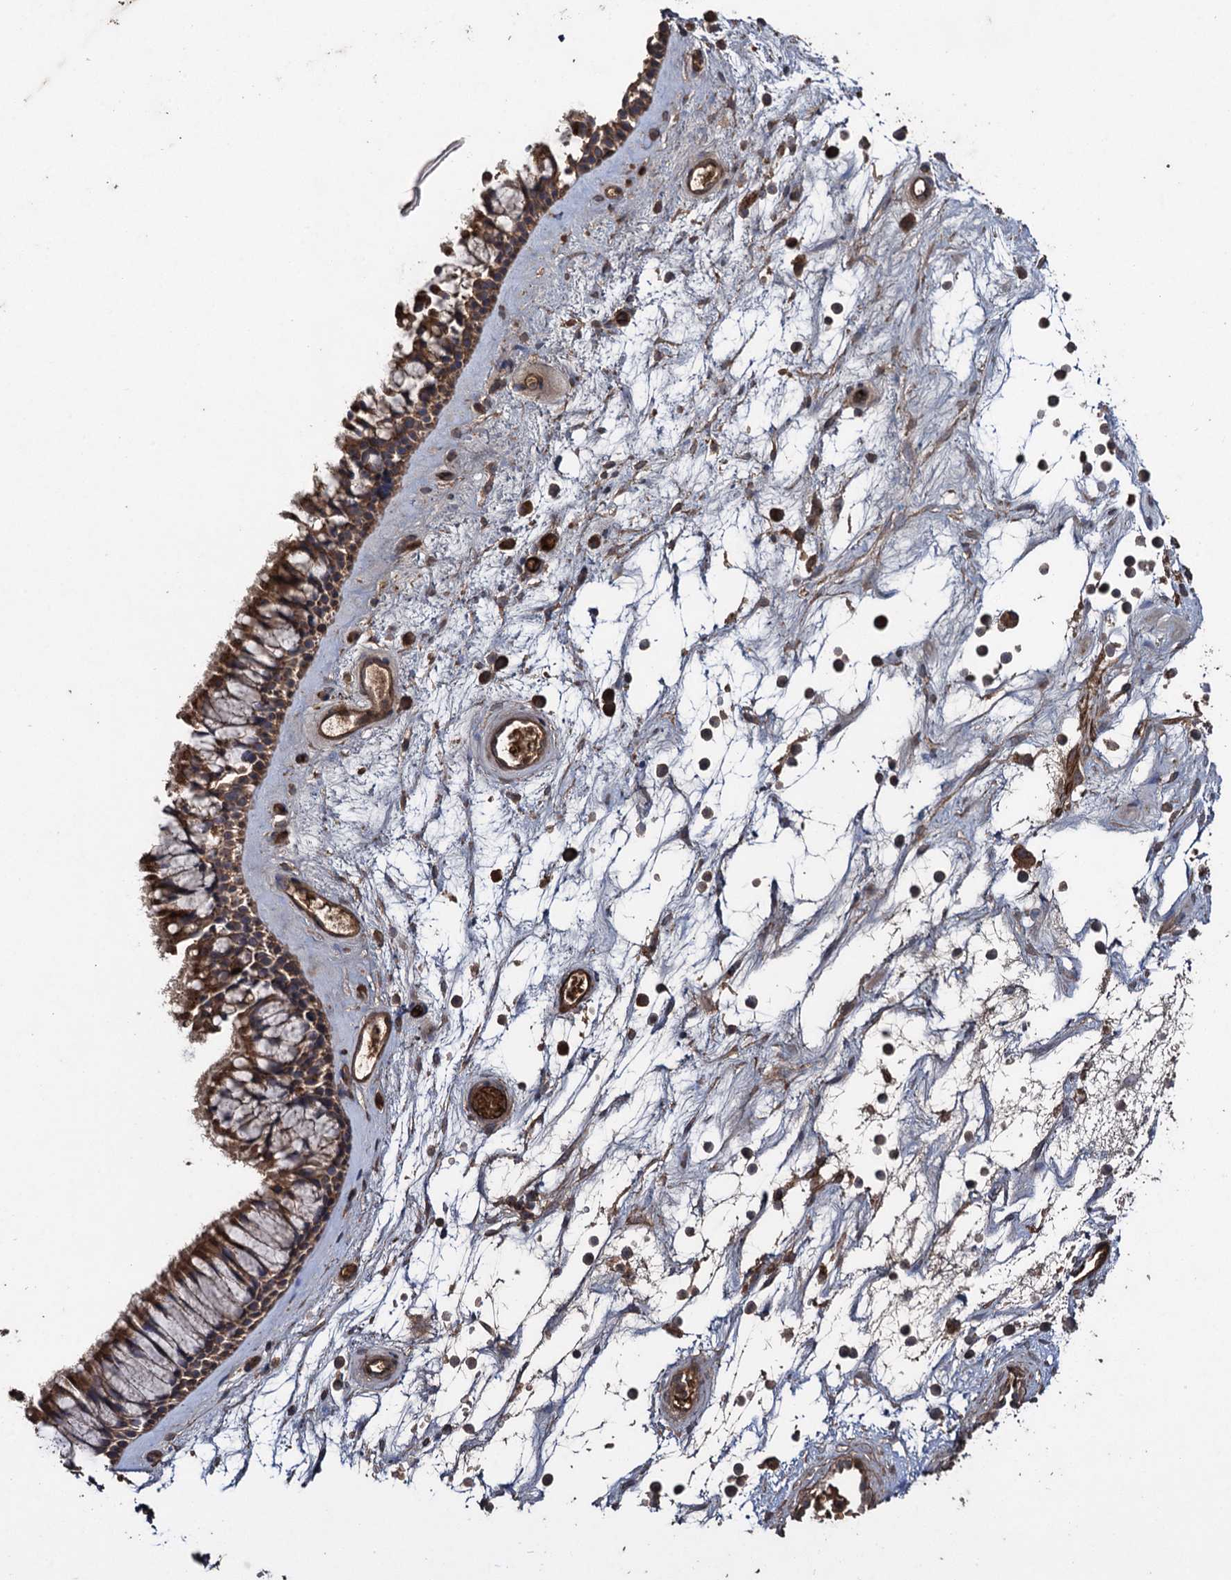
{"staining": {"intensity": "strong", "quantity": ">75%", "location": "cytoplasmic/membranous"}, "tissue": "nasopharynx", "cell_type": "Respiratory epithelial cells", "image_type": "normal", "snomed": [{"axis": "morphology", "description": "Normal tissue, NOS"}, {"axis": "topography", "description": "Nasopharynx"}], "caption": "Strong cytoplasmic/membranous protein positivity is identified in approximately >75% of respiratory epithelial cells in nasopharynx. The staining was performed using DAB, with brown indicating positive protein expression. Nuclei are stained blue with hematoxylin.", "gene": "TXNDC11", "patient": {"sex": "male", "age": 64}}